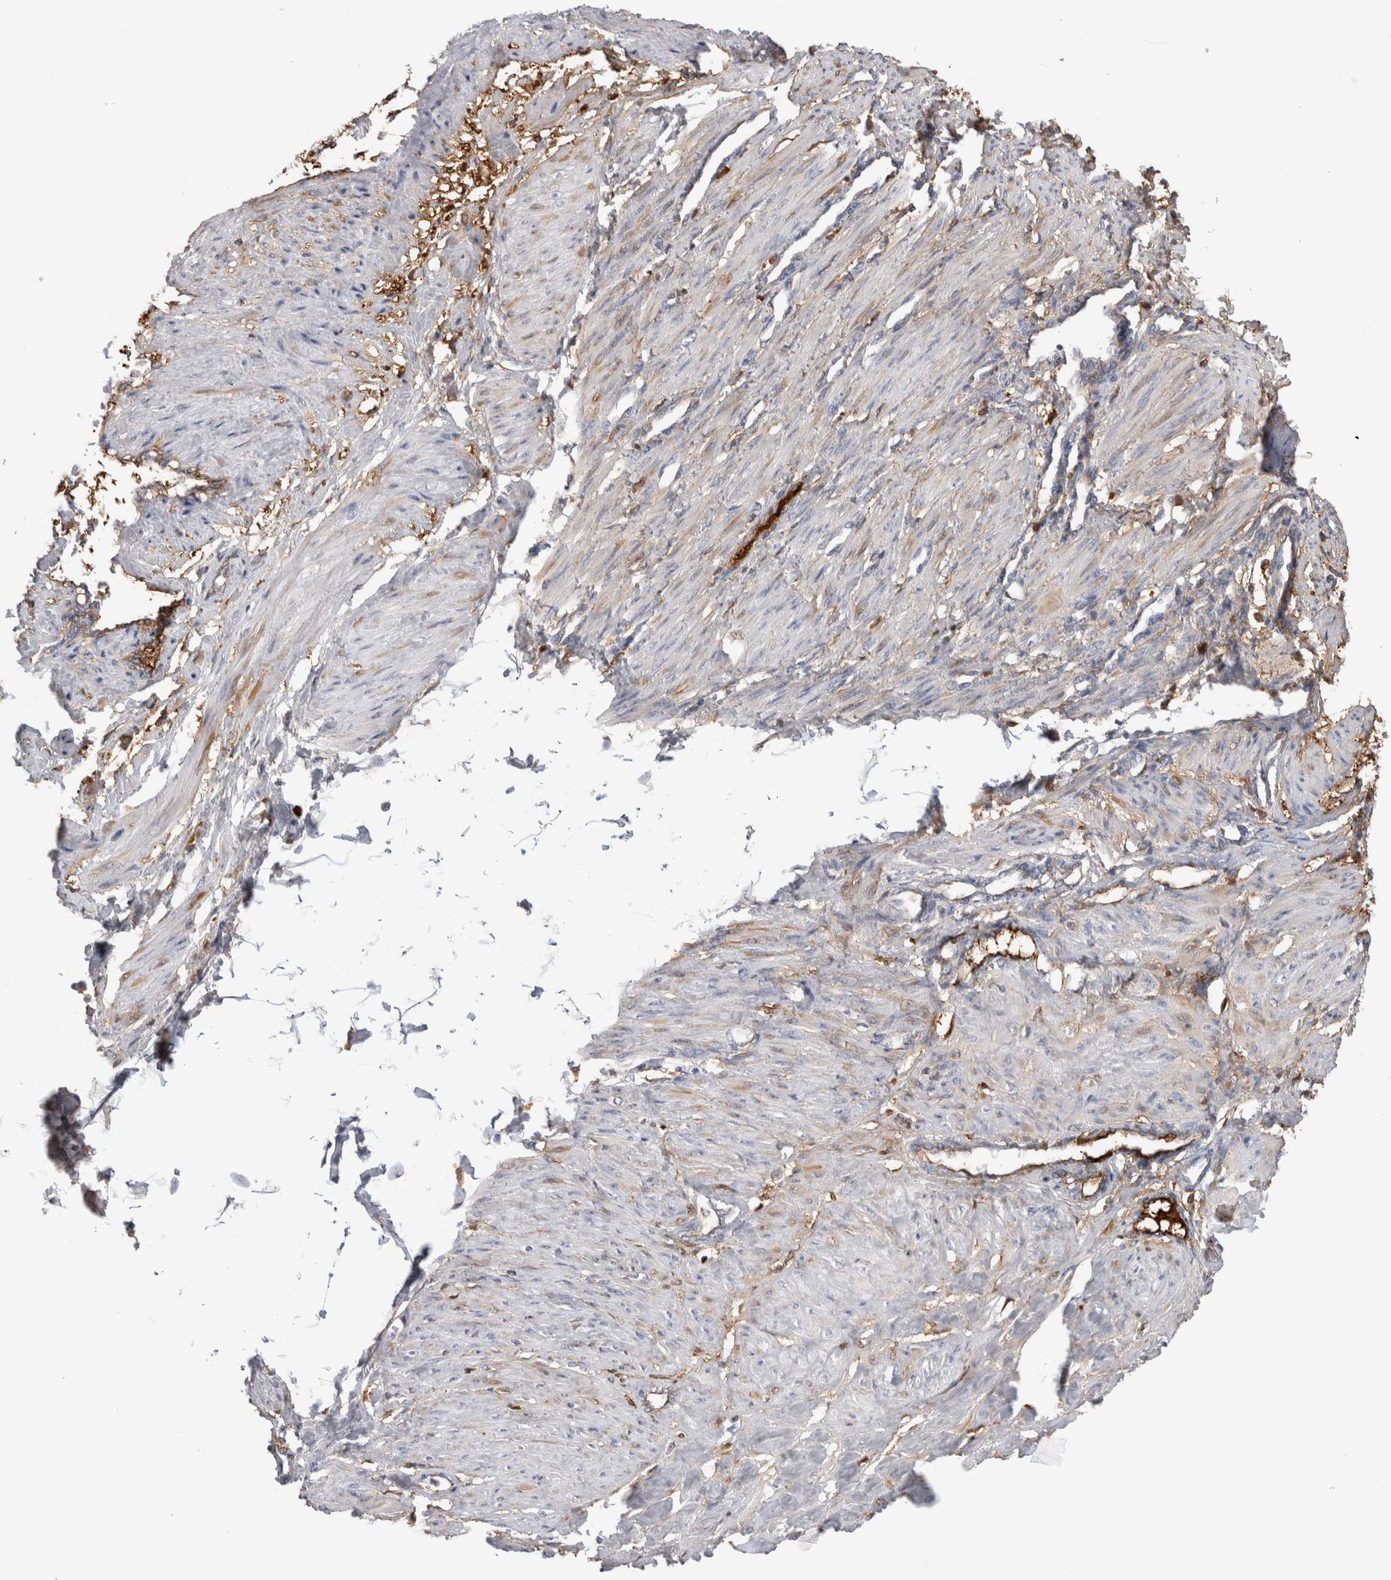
{"staining": {"intensity": "weak", "quantity": "<25%", "location": "cytoplasmic/membranous"}, "tissue": "smooth muscle", "cell_type": "Smooth muscle cells", "image_type": "normal", "snomed": [{"axis": "morphology", "description": "Normal tissue, NOS"}, {"axis": "topography", "description": "Endometrium"}], "caption": "Immunohistochemistry (IHC) histopathology image of unremarkable smooth muscle: human smooth muscle stained with DAB shows no significant protein expression in smooth muscle cells.", "gene": "TBCE", "patient": {"sex": "female", "age": 33}}